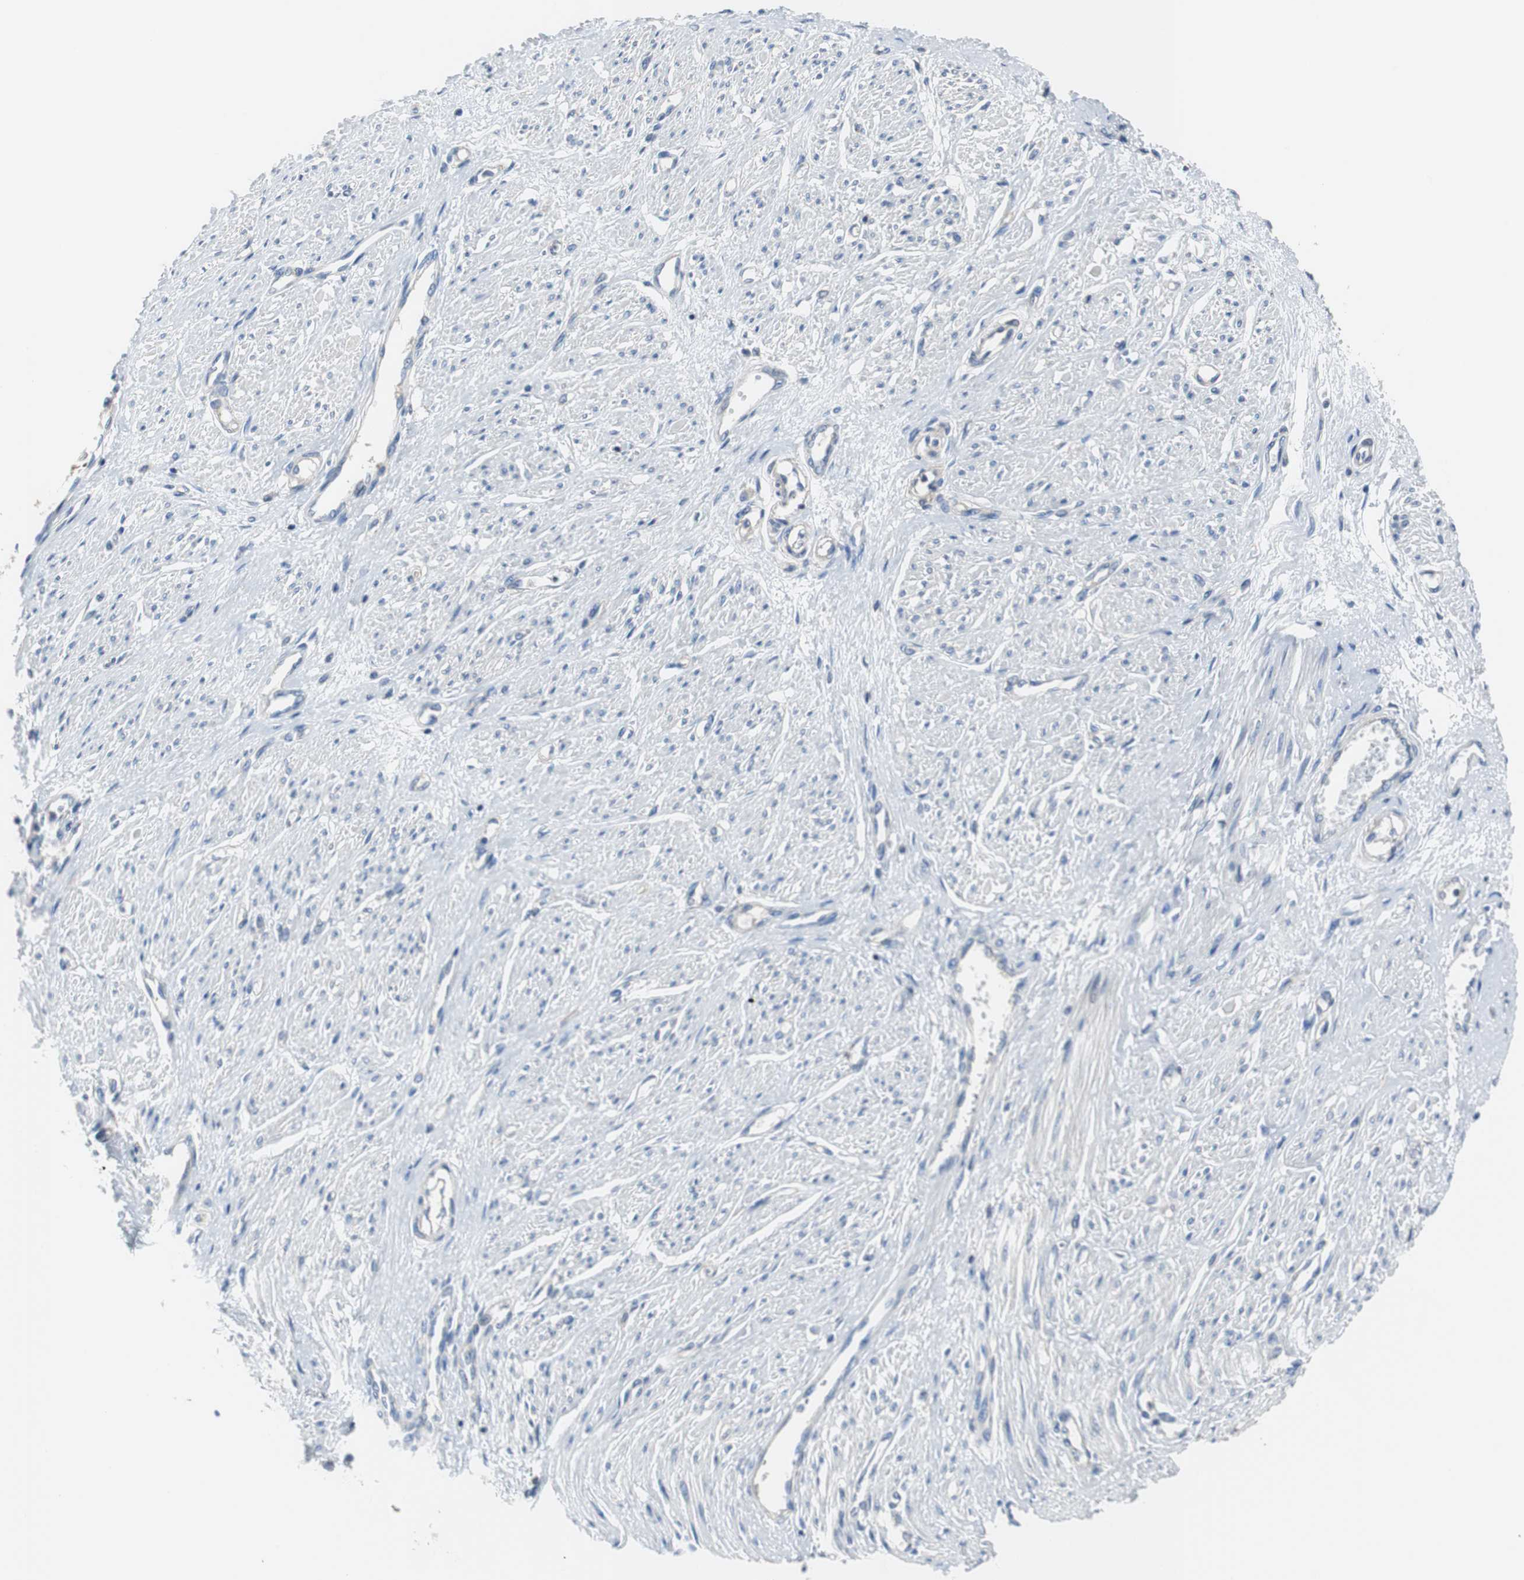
{"staining": {"intensity": "weak", "quantity": "25%-75%", "location": "cytoplasmic/membranous"}, "tissue": "smooth muscle", "cell_type": "Smooth muscle cells", "image_type": "normal", "snomed": [{"axis": "morphology", "description": "Normal tissue, NOS"}, {"axis": "topography", "description": "Smooth muscle"}, {"axis": "topography", "description": "Uterus"}], "caption": "Immunohistochemical staining of normal human smooth muscle exhibits weak cytoplasmic/membranous protein expression in about 25%-75% of smooth muscle cells.", "gene": "BRAF", "patient": {"sex": "female", "age": 39}}